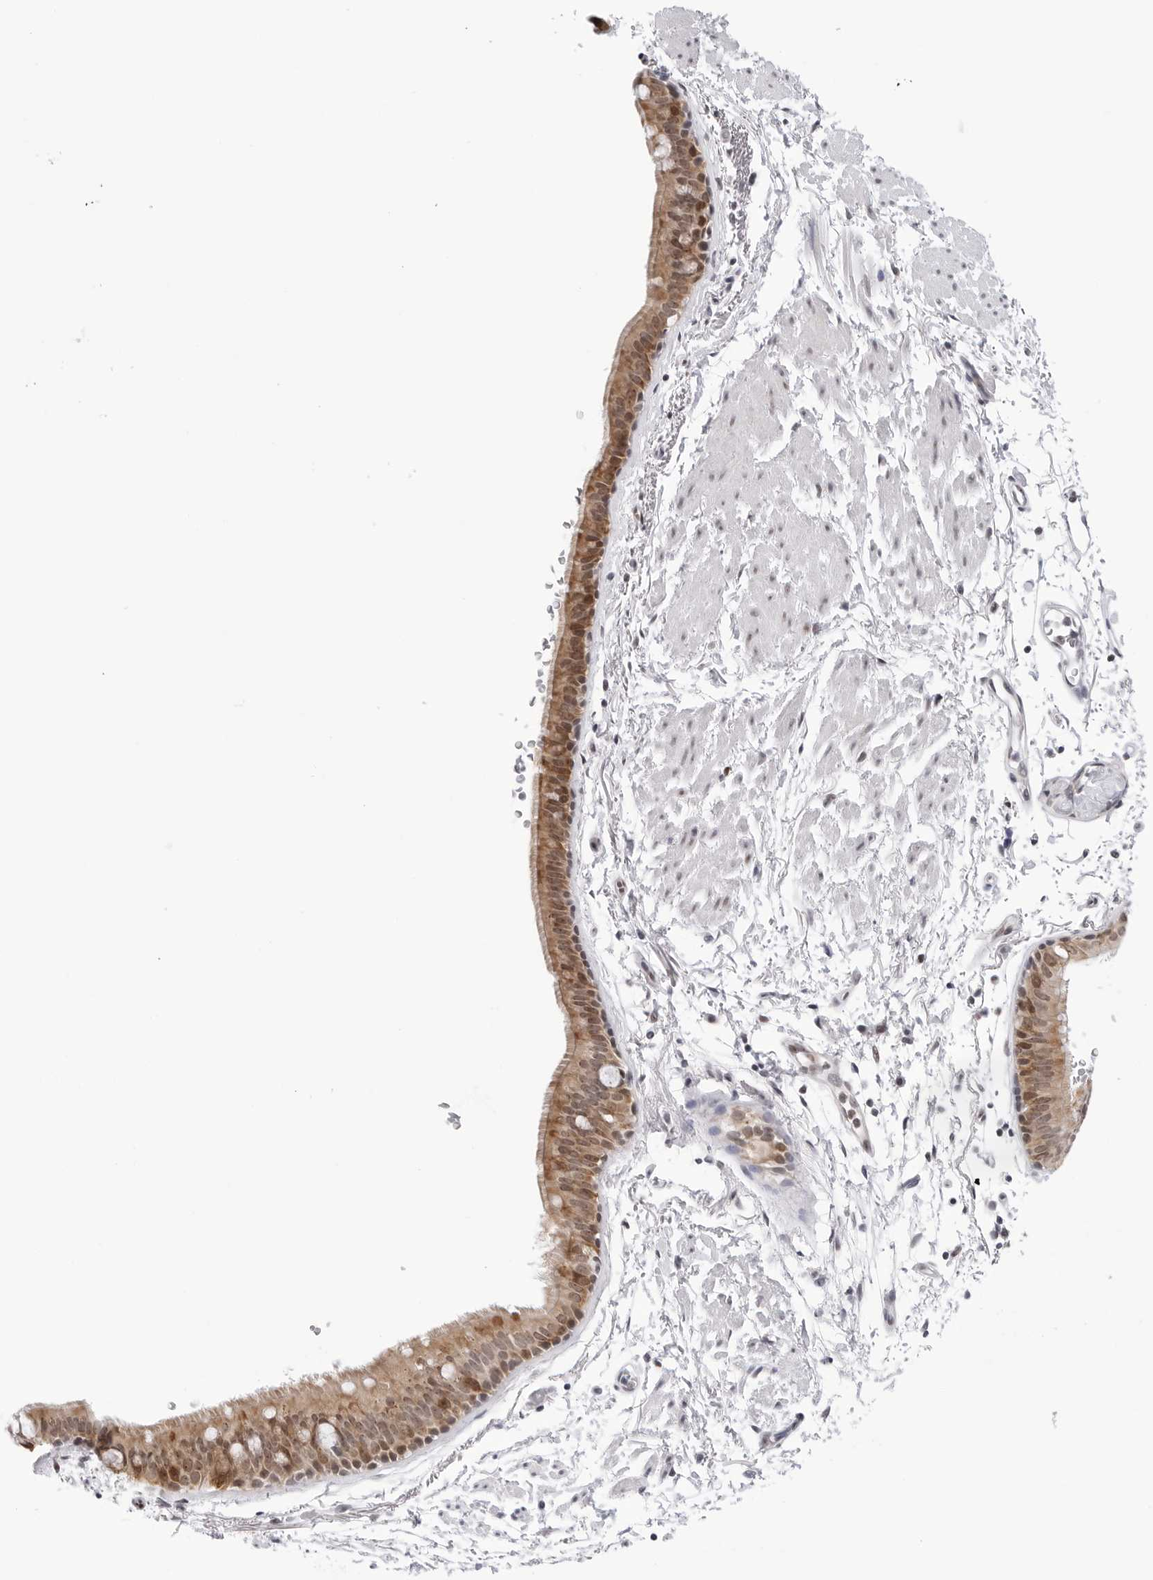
{"staining": {"intensity": "moderate", "quantity": ">75%", "location": "cytoplasmic/membranous,nuclear"}, "tissue": "bronchus", "cell_type": "Respiratory epithelial cells", "image_type": "normal", "snomed": [{"axis": "morphology", "description": "Normal tissue, NOS"}, {"axis": "topography", "description": "Lymph node"}, {"axis": "topography", "description": "Bronchus"}], "caption": "DAB immunohistochemical staining of unremarkable bronchus shows moderate cytoplasmic/membranous,nuclear protein expression in approximately >75% of respiratory epithelial cells.", "gene": "C1orf162", "patient": {"sex": "female", "age": 70}}